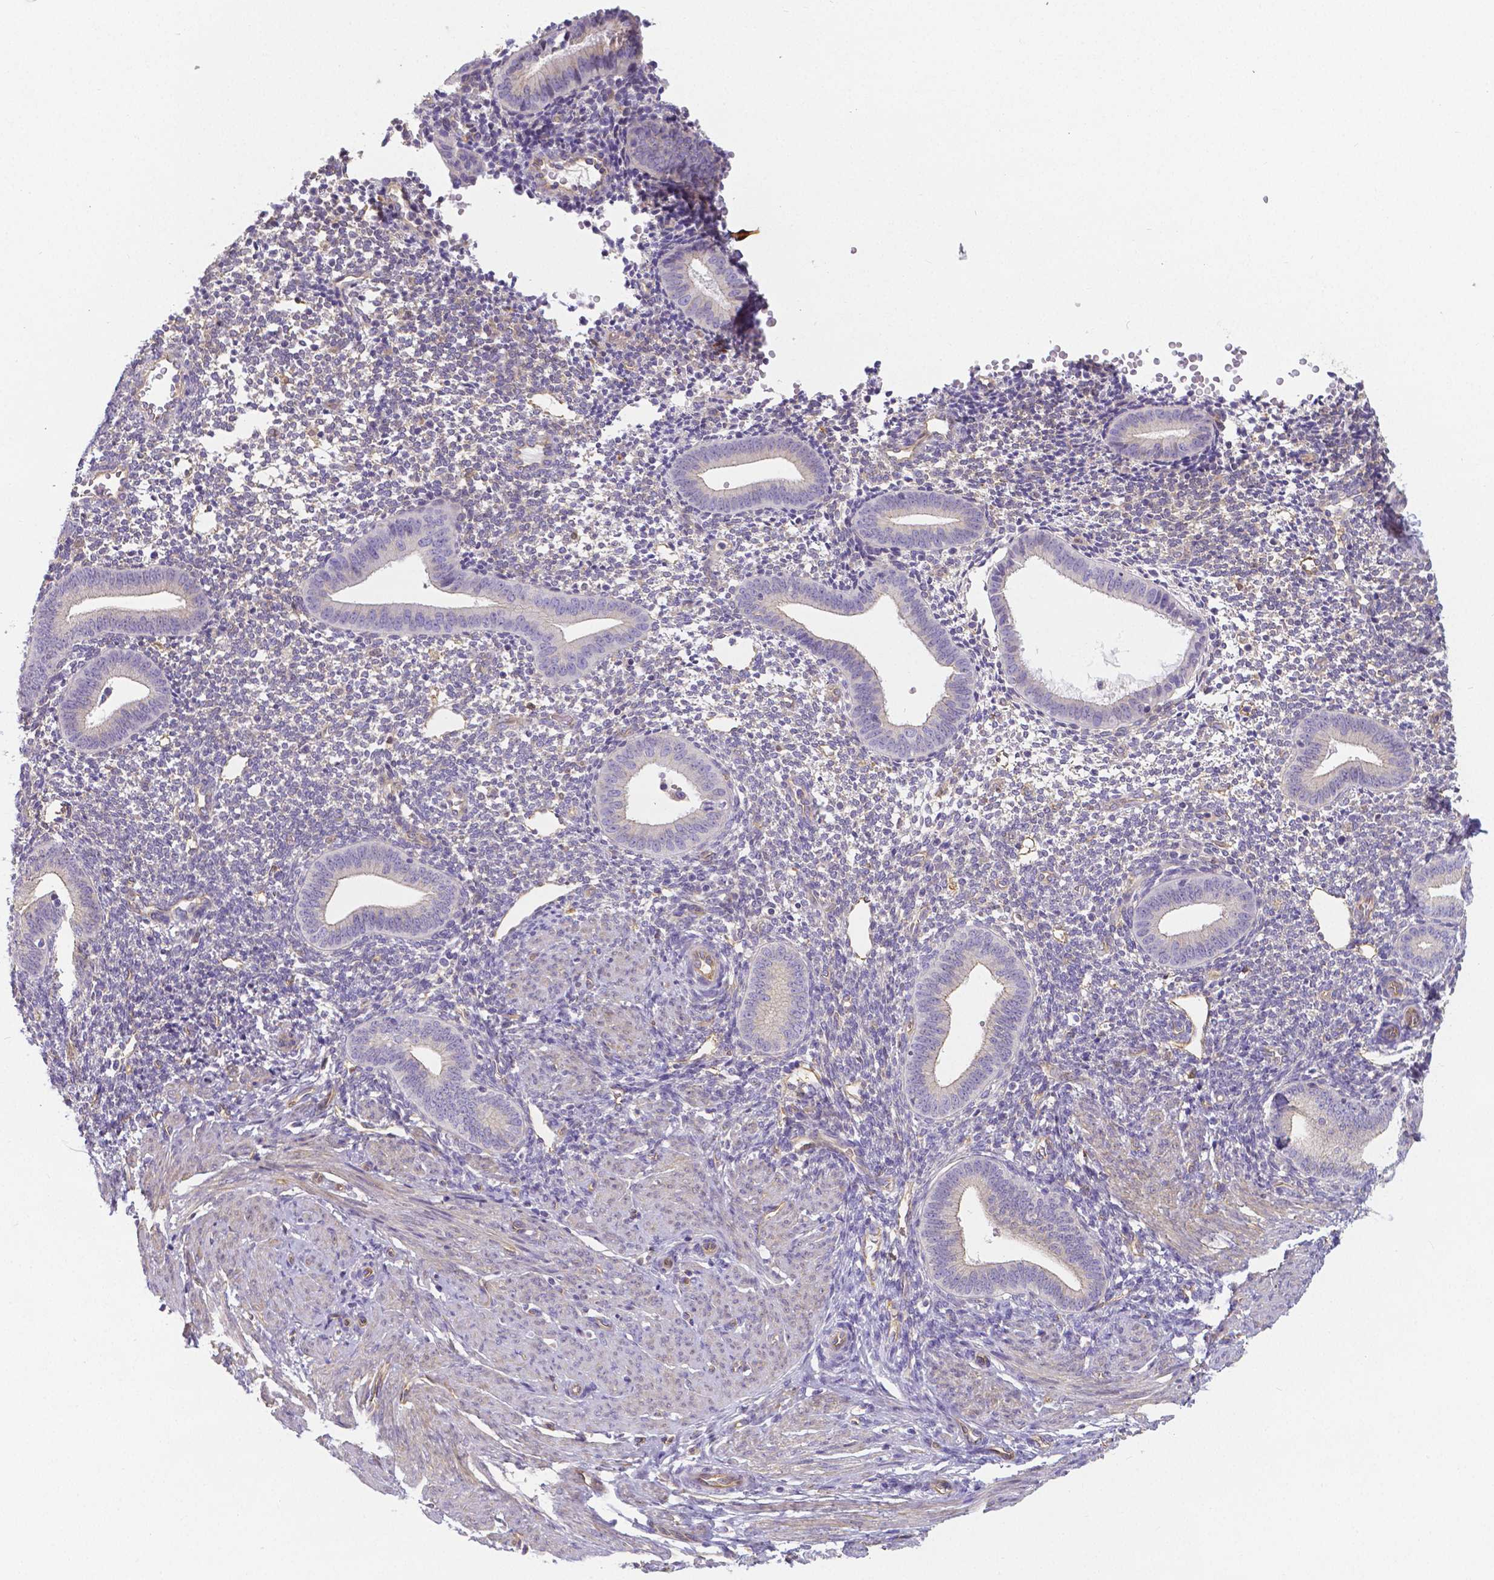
{"staining": {"intensity": "negative", "quantity": "none", "location": "none"}, "tissue": "endometrium", "cell_type": "Cells in endometrial stroma", "image_type": "normal", "snomed": [{"axis": "morphology", "description": "Normal tissue, NOS"}, {"axis": "topography", "description": "Endometrium"}], "caption": "Cells in endometrial stroma show no significant protein positivity in benign endometrium. Nuclei are stained in blue.", "gene": "CRMP1", "patient": {"sex": "female", "age": 40}}